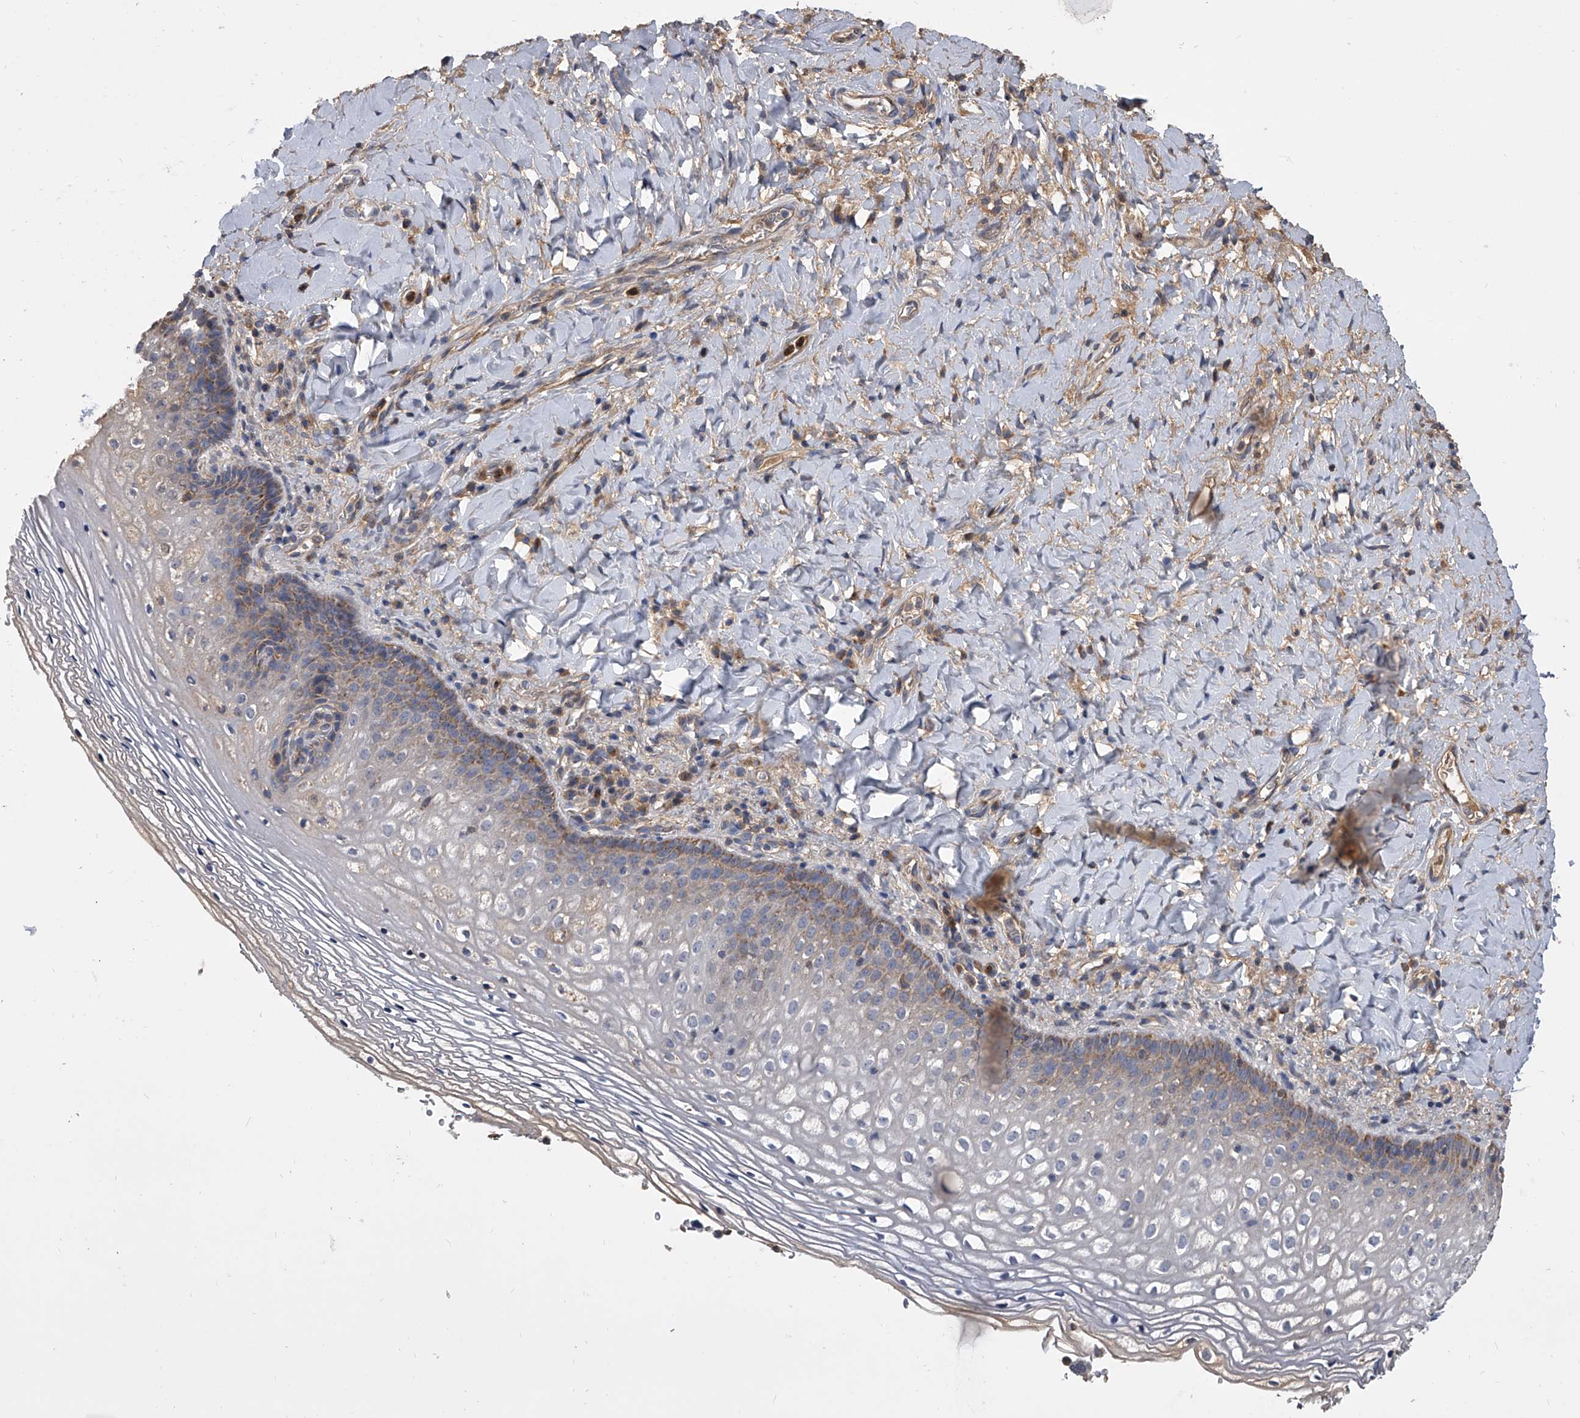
{"staining": {"intensity": "moderate", "quantity": "<25%", "location": "cytoplasmic/membranous"}, "tissue": "vagina", "cell_type": "Squamous epithelial cells", "image_type": "normal", "snomed": [{"axis": "morphology", "description": "Normal tissue, NOS"}, {"axis": "topography", "description": "Vagina"}], "caption": "About <25% of squamous epithelial cells in normal vagina display moderate cytoplasmic/membranous protein staining as visualized by brown immunohistochemical staining.", "gene": "NRP1", "patient": {"sex": "female", "age": 60}}